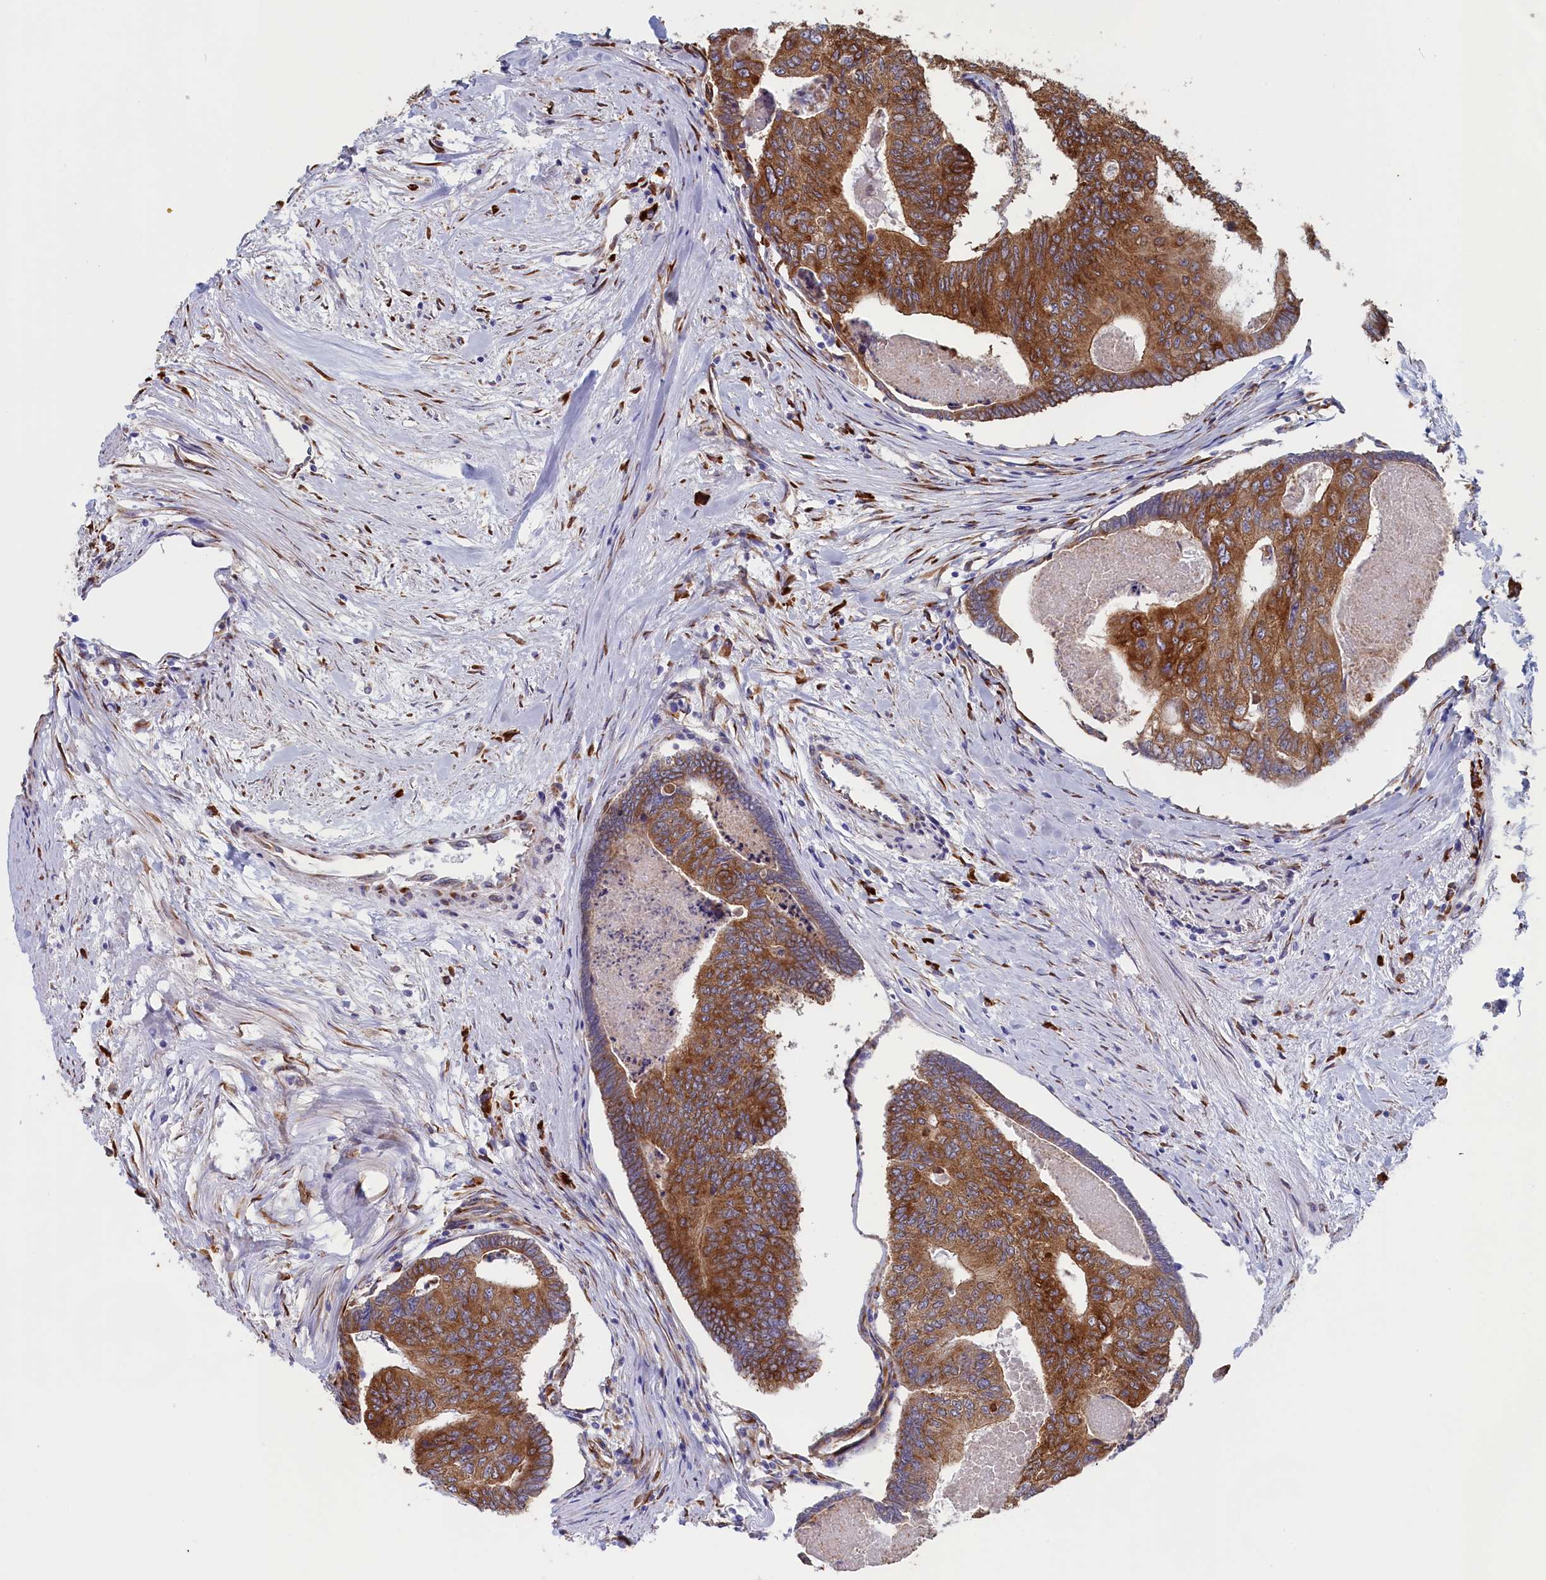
{"staining": {"intensity": "moderate", "quantity": ">75%", "location": "cytoplasmic/membranous"}, "tissue": "colorectal cancer", "cell_type": "Tumor cells", "image_type": "cancer", "snomed": [{"axis": "morphology", "description": "Adenocarcinoma, NOS"}, {"axis": "topography", "description": "Colon"}], "caption": "Colorectal cancer stained with a protein marker reveals moderate staining in tumor cells.", "gene": "CCDC68", "patient": {"sex": "female", "age": 67}}